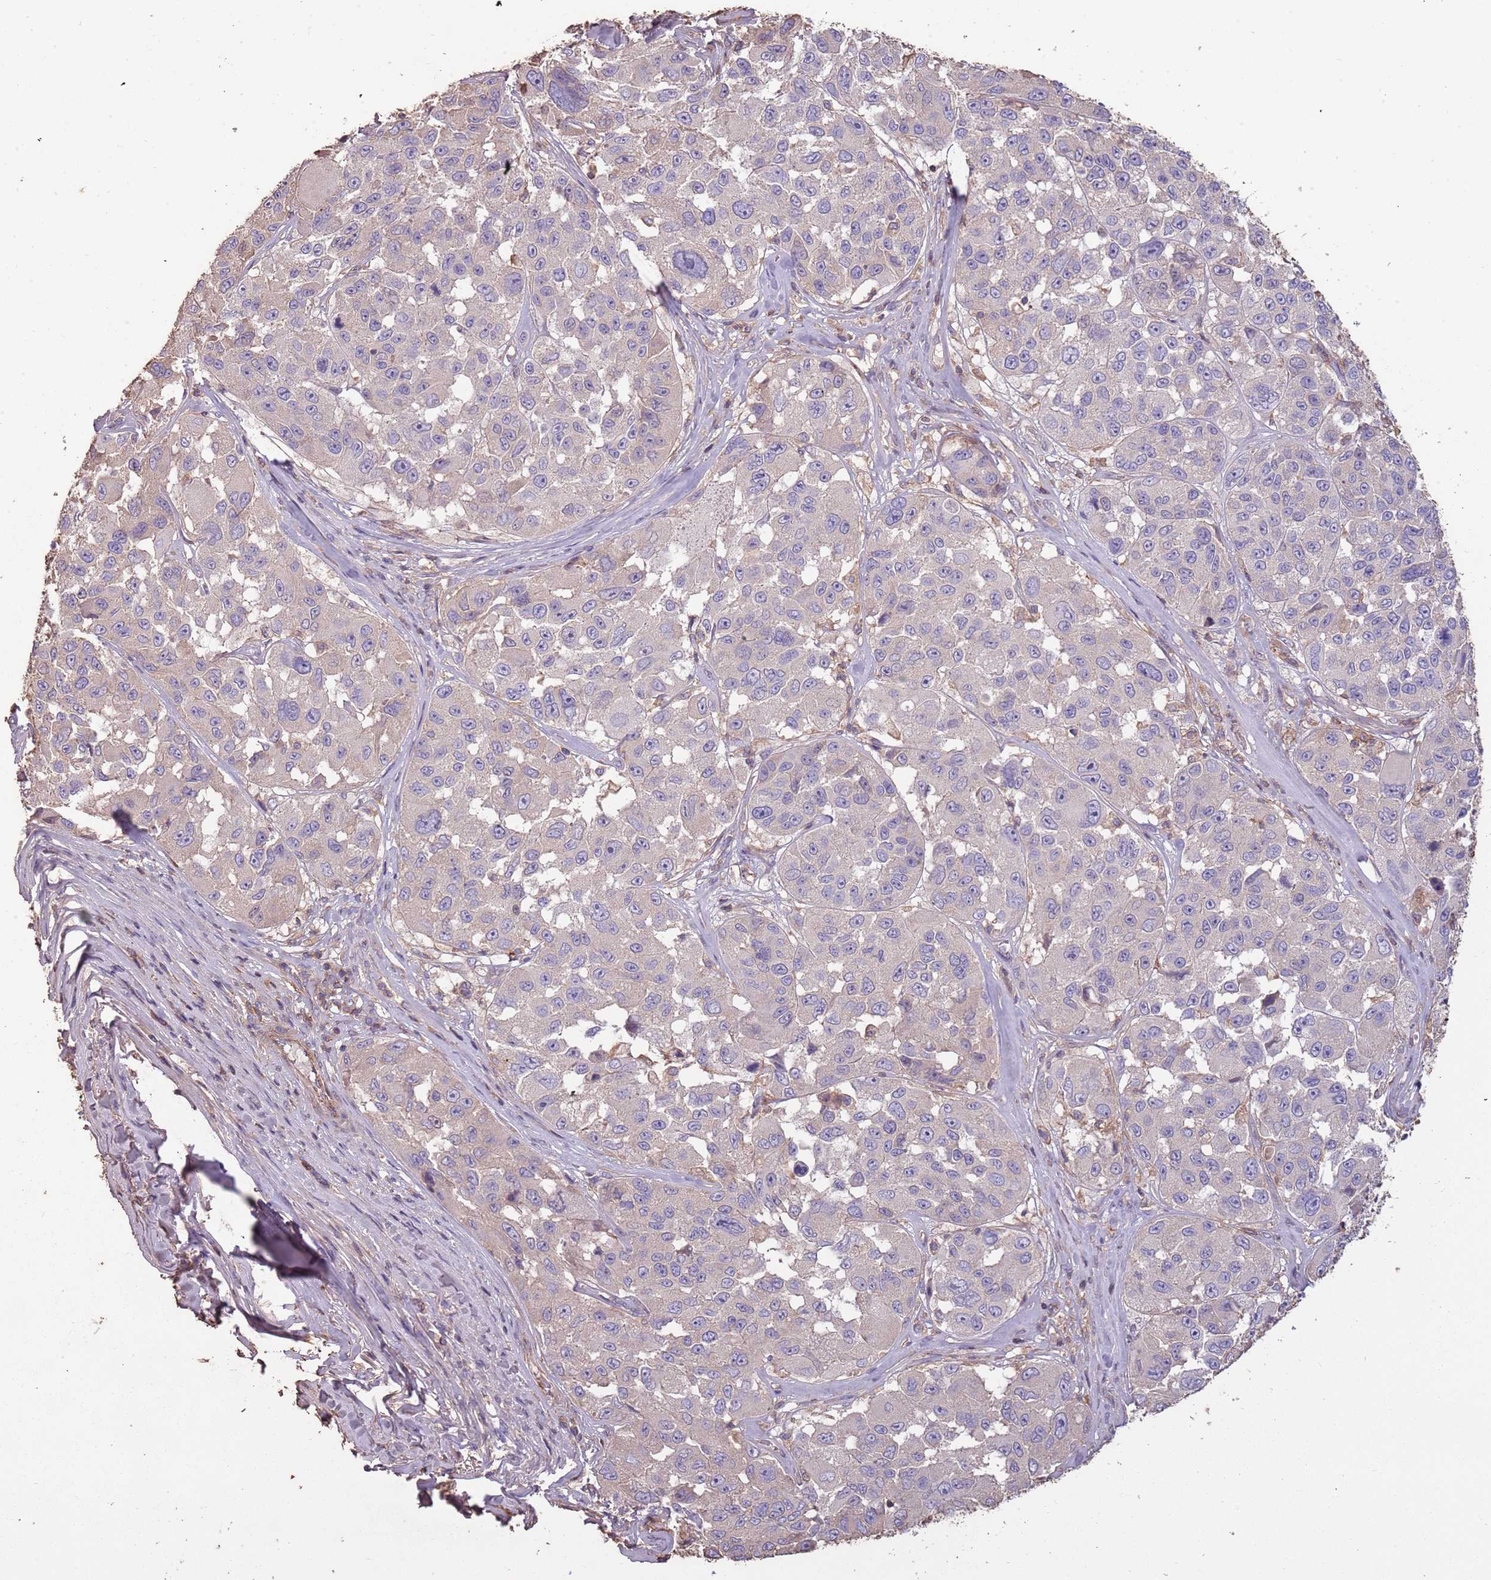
{"staining": {"intensity": "negative", "quantity": "none", "location": "none"}, "tissue": "melanoma", "cell_type": "Tumor cells", "image_type": "cancer", "snomed": [{"axis": "morphology", "description": "Malignant melanoma, NOS"}, {"axis": "topography", "description": "Skin"}], "caption": "There is no significant staining in tumor cells of melanoma.", "gene": "FECH", "patient": {"sex": "female", "age": 66}}